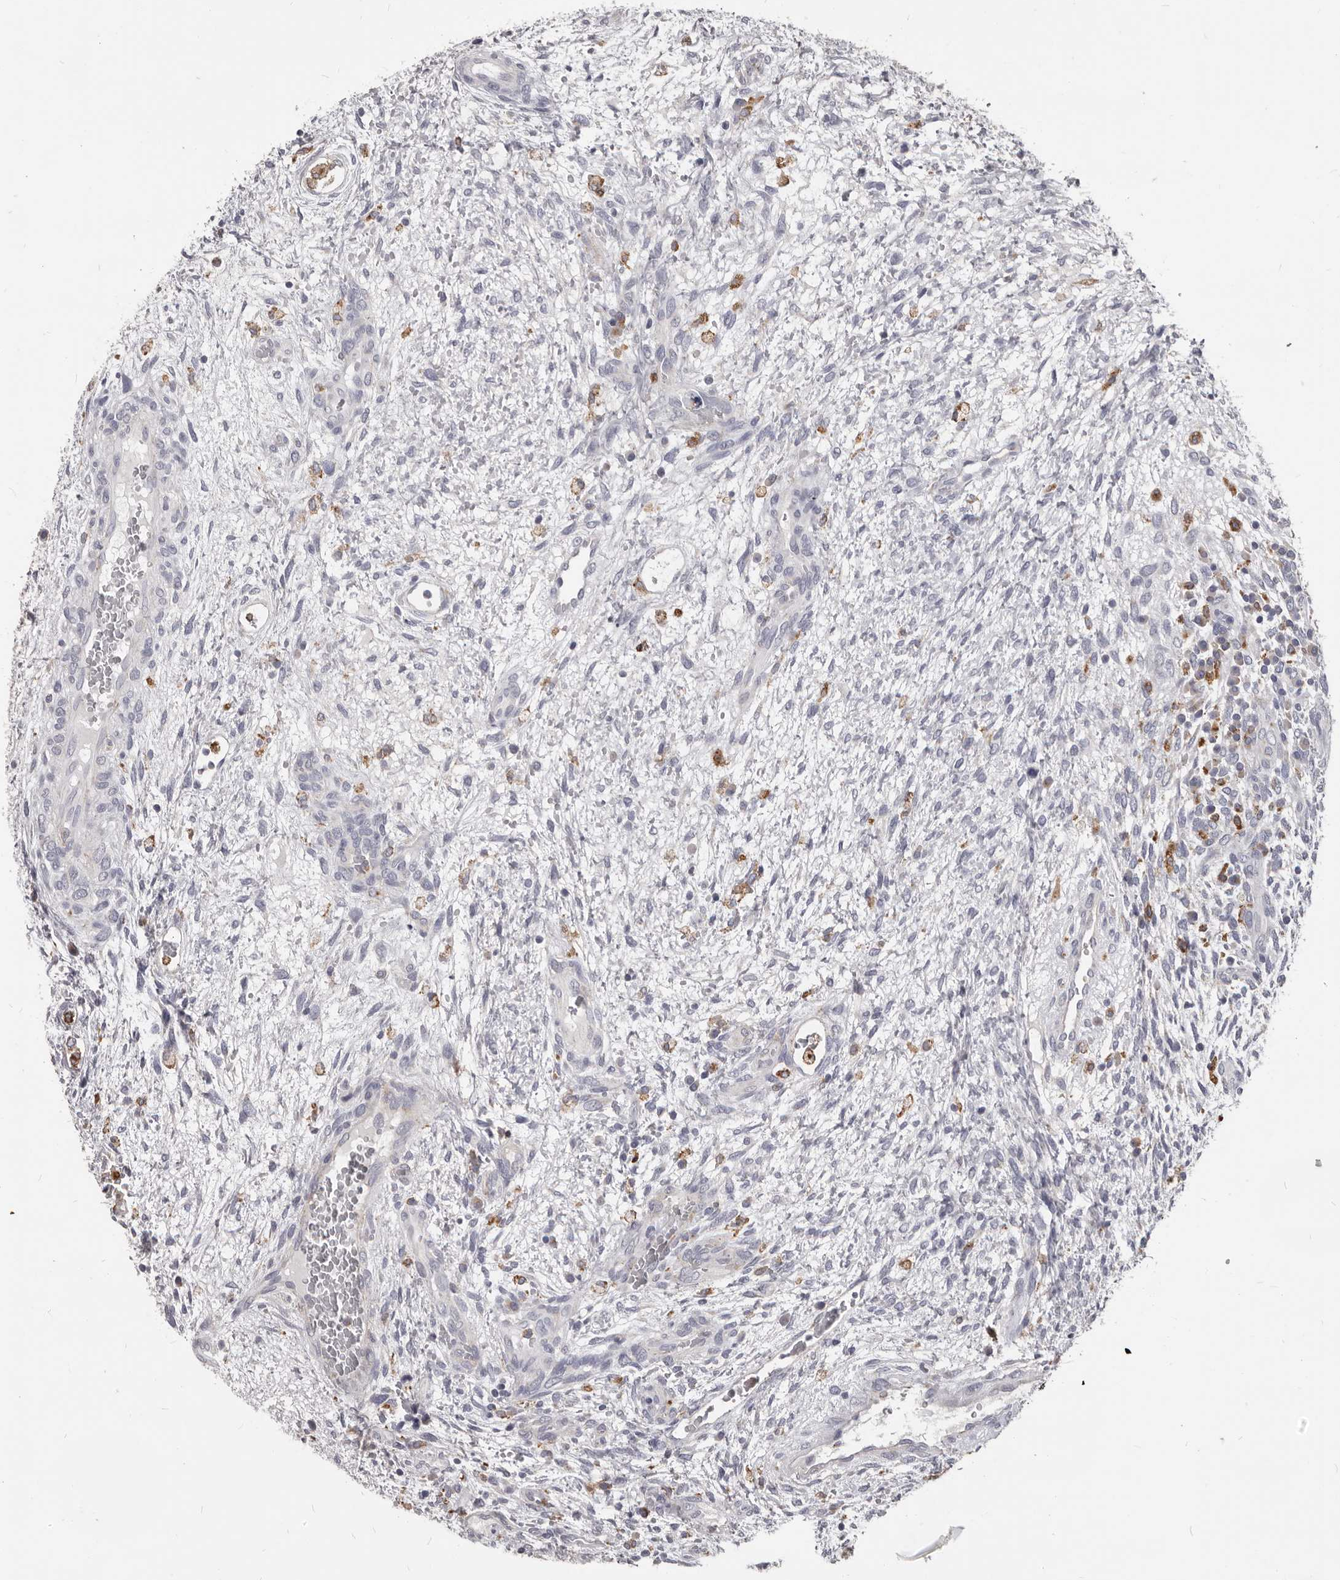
{"staining": {"intensity": "negative", "quantity": "none", "location": "none"}, "tissue": "testis cancer", "cell_type": "Tumor cells", "image_type": "cancer", "snomed": [{"axis": "morphology", "description": "Carcinoma, Embryonal, NOS"}, {"axis": "topography", "description": "Testis"}], "caption": "IHC of embryonal carcinoma (testis) shows no staining in tumor cells.", "gene": "PI4K2A", "patient": {"sex": "male", "age": 37}}